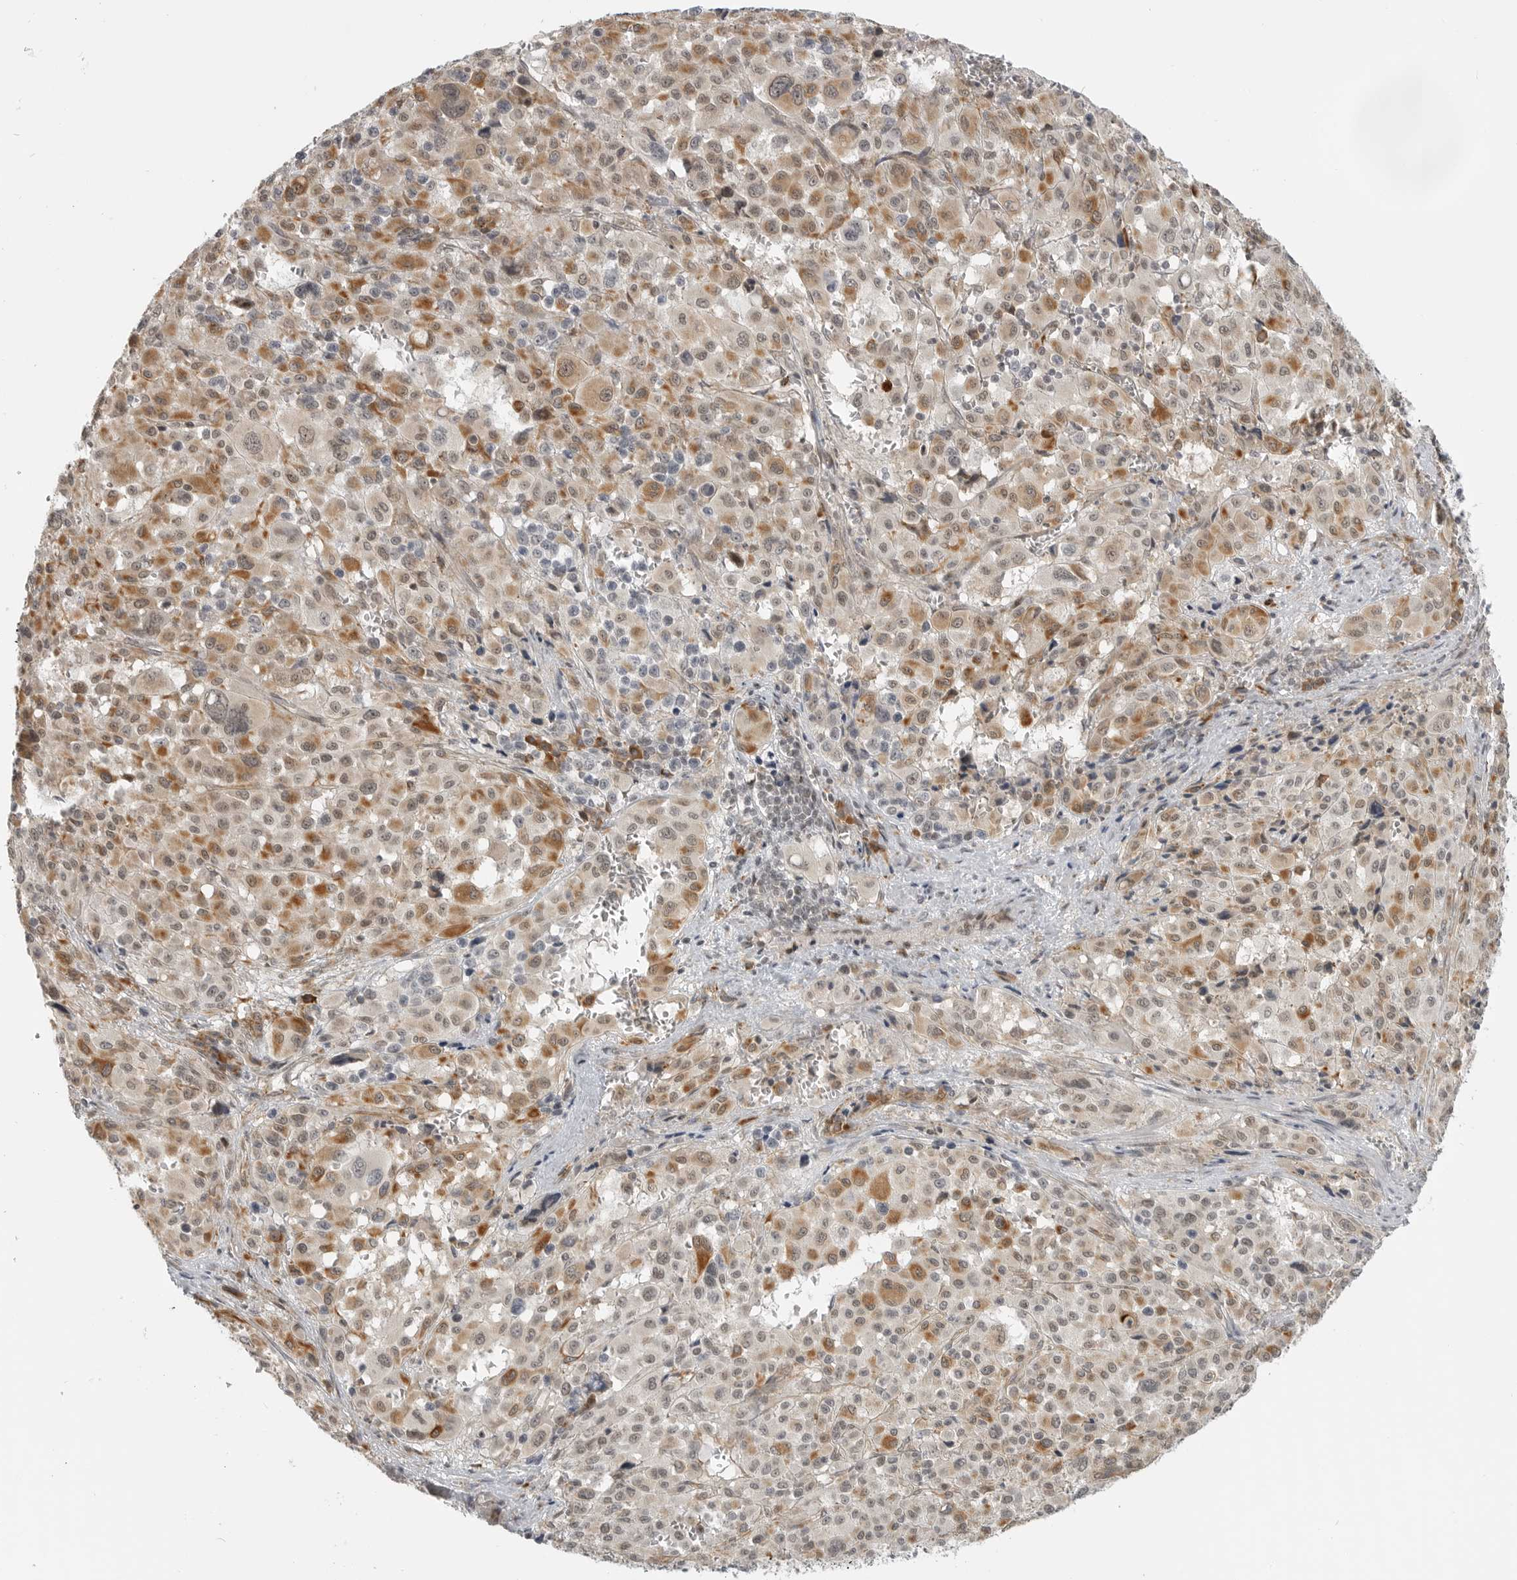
{"staining": {"intensity": "weak", "quantity": ">75%", "location": "cytoplasmic/membranous"}, "tissue": "melanoma", "cell_type": "Tumor cells", "image_type": "cancer", "snomed": [{"axis": "morphology", "description": "Malignant melanoma, Metastatic site"}, {"axis": "topography", "description": "Skin"}], "caption": "An IHC photomicrograph of tumor tissue is shown. Protein staining in brown labels weak cytoplasmic/membranous positivity in malignant melanoma (metastatic site) within tumor cells. The staining was performed using DAB (3,3'-diaminobenzidine) to visualize the protein expression in brown, while the nuclei were stained in blue with hematoxylin (Magnification: 20x).", "gene": "CEP295NL", "patient": {"sex": "female", "age": 74}}